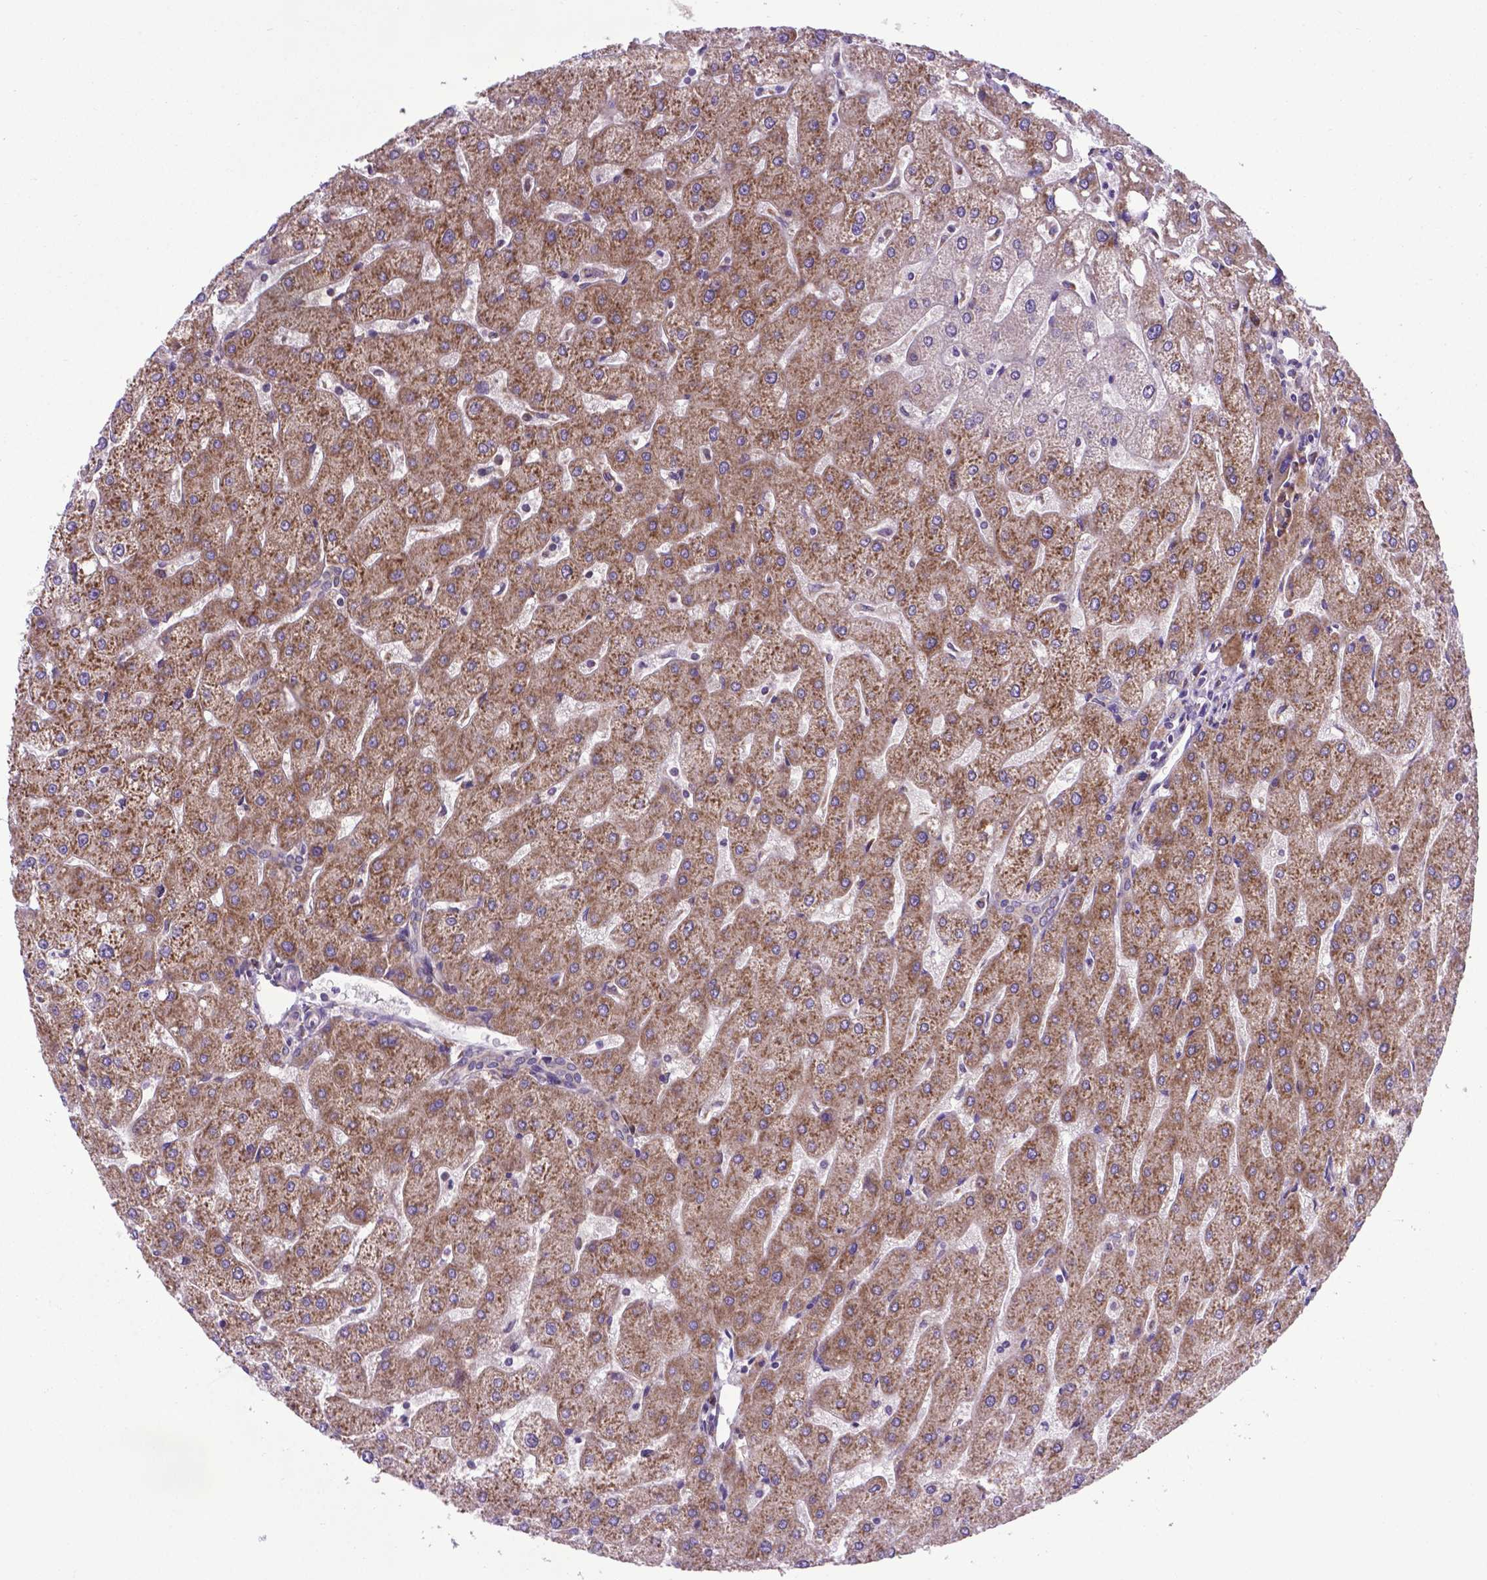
{"staining": {"intensity": "weak", "quantity": ">75%", "location": "cytoplasmic/membranous"}, "tissue": "liver", "cell_type": "Cholangiocytes", "image_type": "normal", "snomed": [{"axis": "morphology", "description": "Normal tissue, NOS"}, {"axis": "topography", "description": "Liver"}], "caption": "Liver stained for a protein (brown) reveals weak cytoplasmic/membranous positive expression in about >75% of cholangiocytes.", "gene": "ENSG00000269590", "patient": {"sex": "male", "age": 67}}